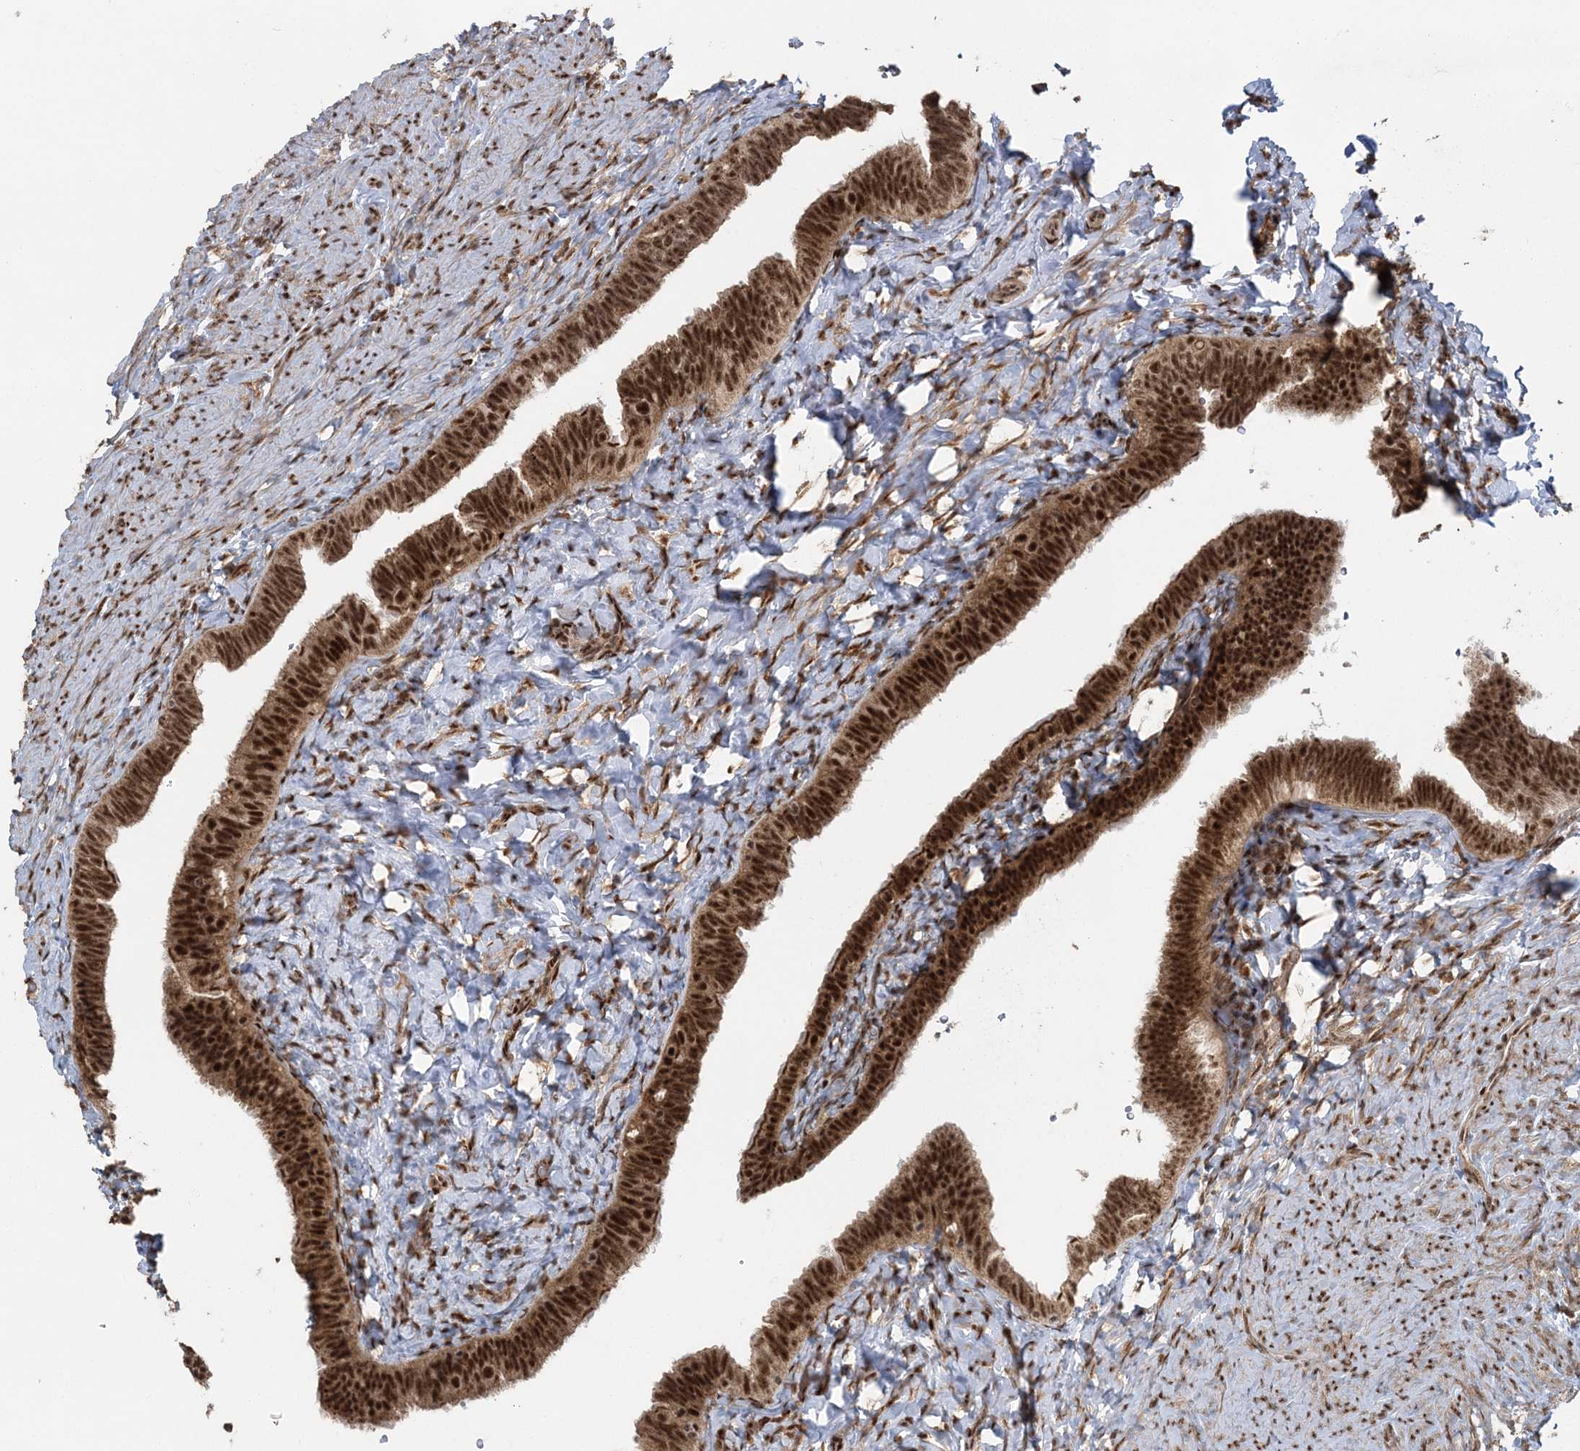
{"staining": {"intensity": "strong", "quantity": ">75%", "location": "cytoplasmic/membranous,nuclear"}, "tissue": "fallopian tube", "cell_type": "Glandular cells", "image_type": "normal", "snomed": [{"axis": "morphology", "description": "Normal tissue, NOS"}, {"axis": "topography", "description": "Fallopian tube"}], "caption": "Immunohistochemical staining of unremarkable fallopian tube exhibits >75% levels of strong cytoplasmic/membranous,nuclear protein staining in approximately >75% of glandular cells.", "gene": "CWC22", "patient": {"sex": "female", "age": 39}}